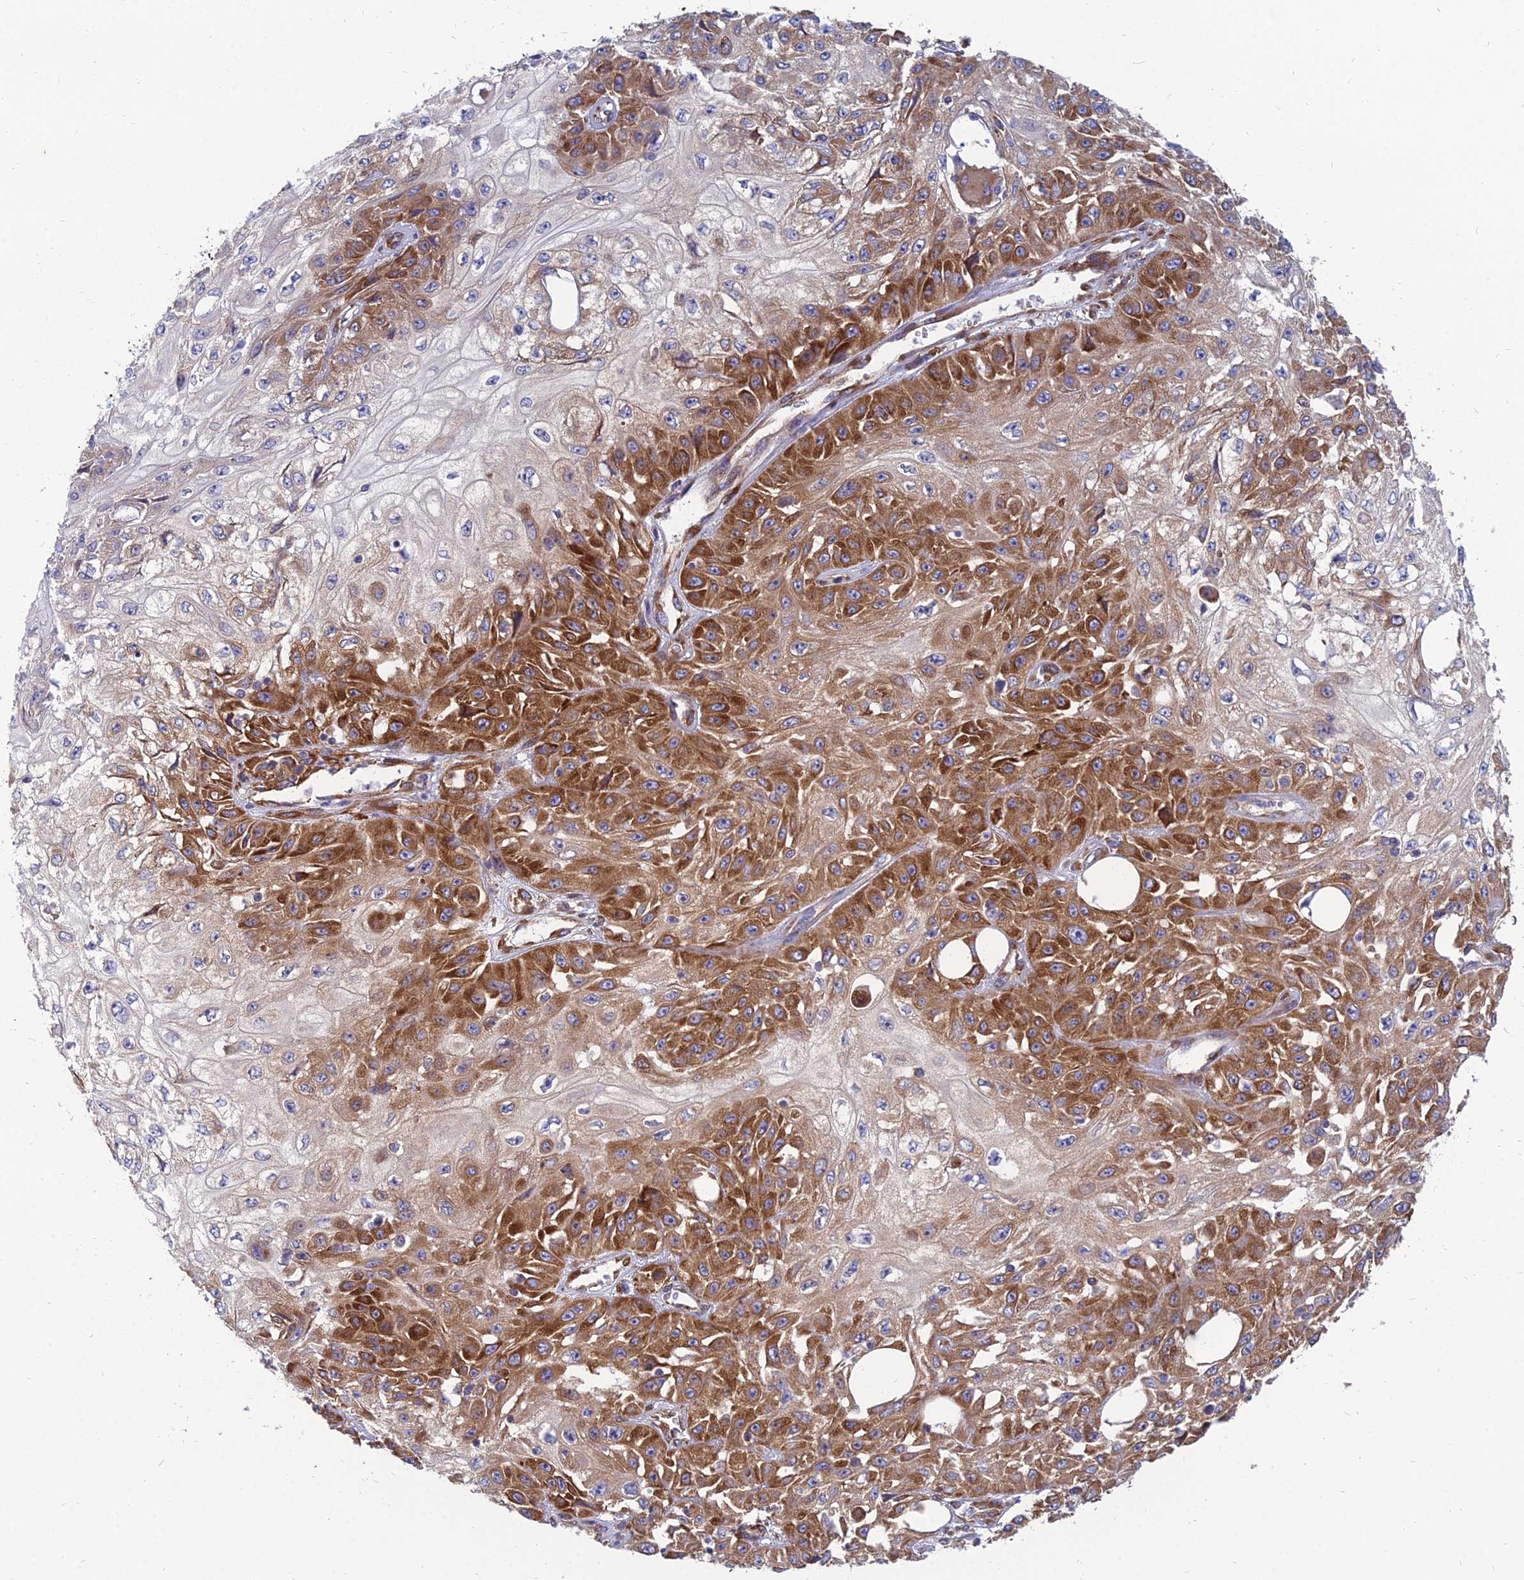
{"staining": {"intensity": "strong", "quantity": "25%-75%", "location": "cytoplasmic/membranous"}, "tissue": "skin cancer", "cell_type": "Tumor cells", "image_type": "cancer", "snomed": [{"axis": "morphology", "description": "Squamous cell carcinoma, NOS"}, {"axis": "morphology", "description": "Squamous cell carcinoma, metastatic, NOS"}, {"axis": "topography", "description": "Skin"}, {"axis": "topography", "description": "Lymph node"}], "caption": "Skin cancer stained with DAB (3,3'-diaminobenzidine) immunohistochemistry demonstrates high levels of strong cytoplasmic/membranous staining in approximately 25%-75% of tumor cells.", "gene": "TXLNA", "patient": {"sex": "male", "age": 75}}